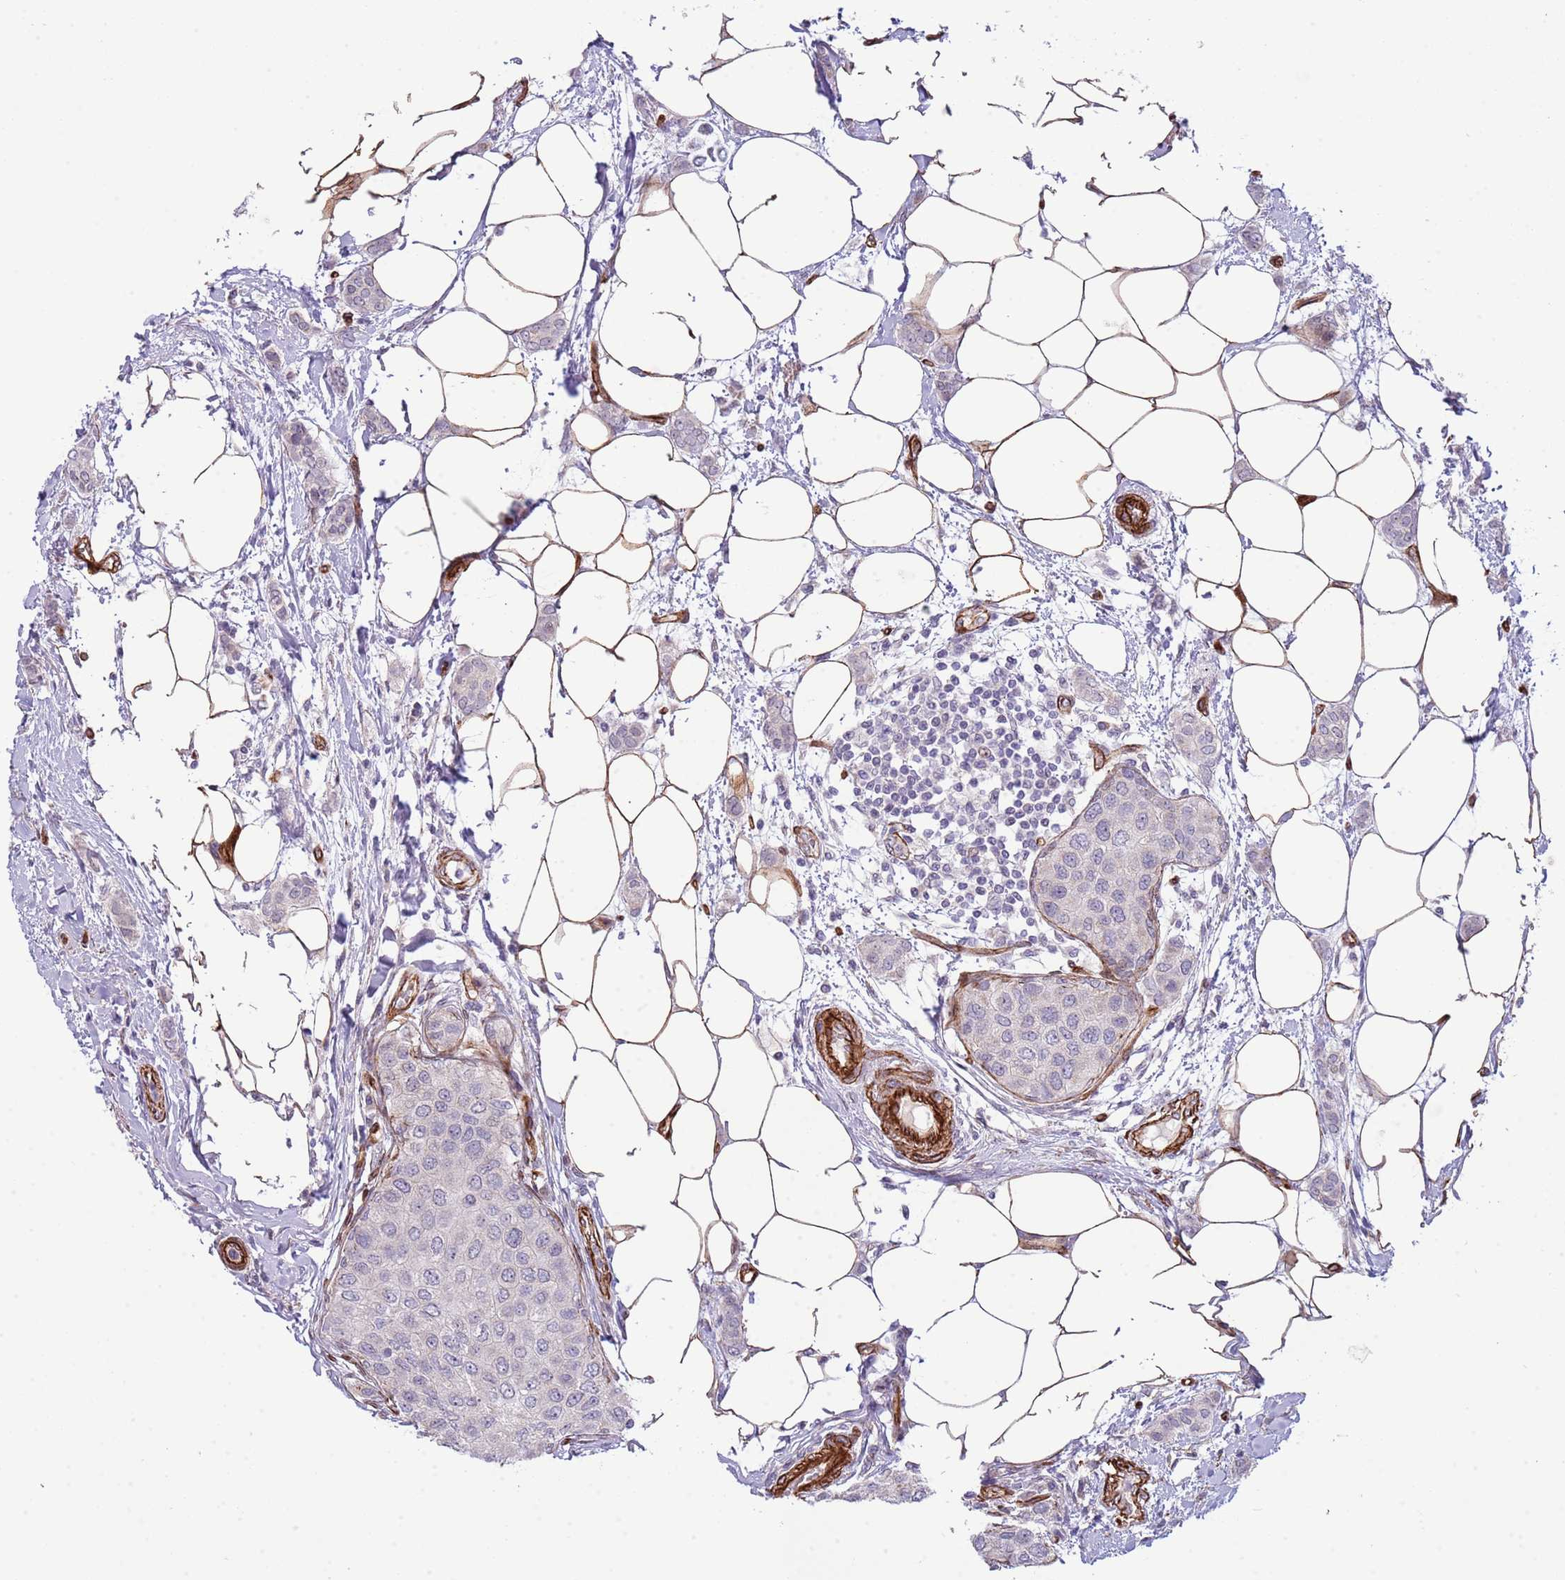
{"staining": {"intensity": "negative", "quantity": "none", "location": "none"}, "tissue": "breast cancer", "cell_type": "Tumor cells", "image_type": "cancer", "snomed": [{"axis": "morphology", "description": "Duct carcinoma"}, {"axis": "topography", "description": "Breast"}], "caption": "Immunohistochemical staining of invasive ductal carcinoma (breast) displays no significant expression in tumor cells.", "gene": "NEK3", "patient": {"sex": "female", "age": 72}}